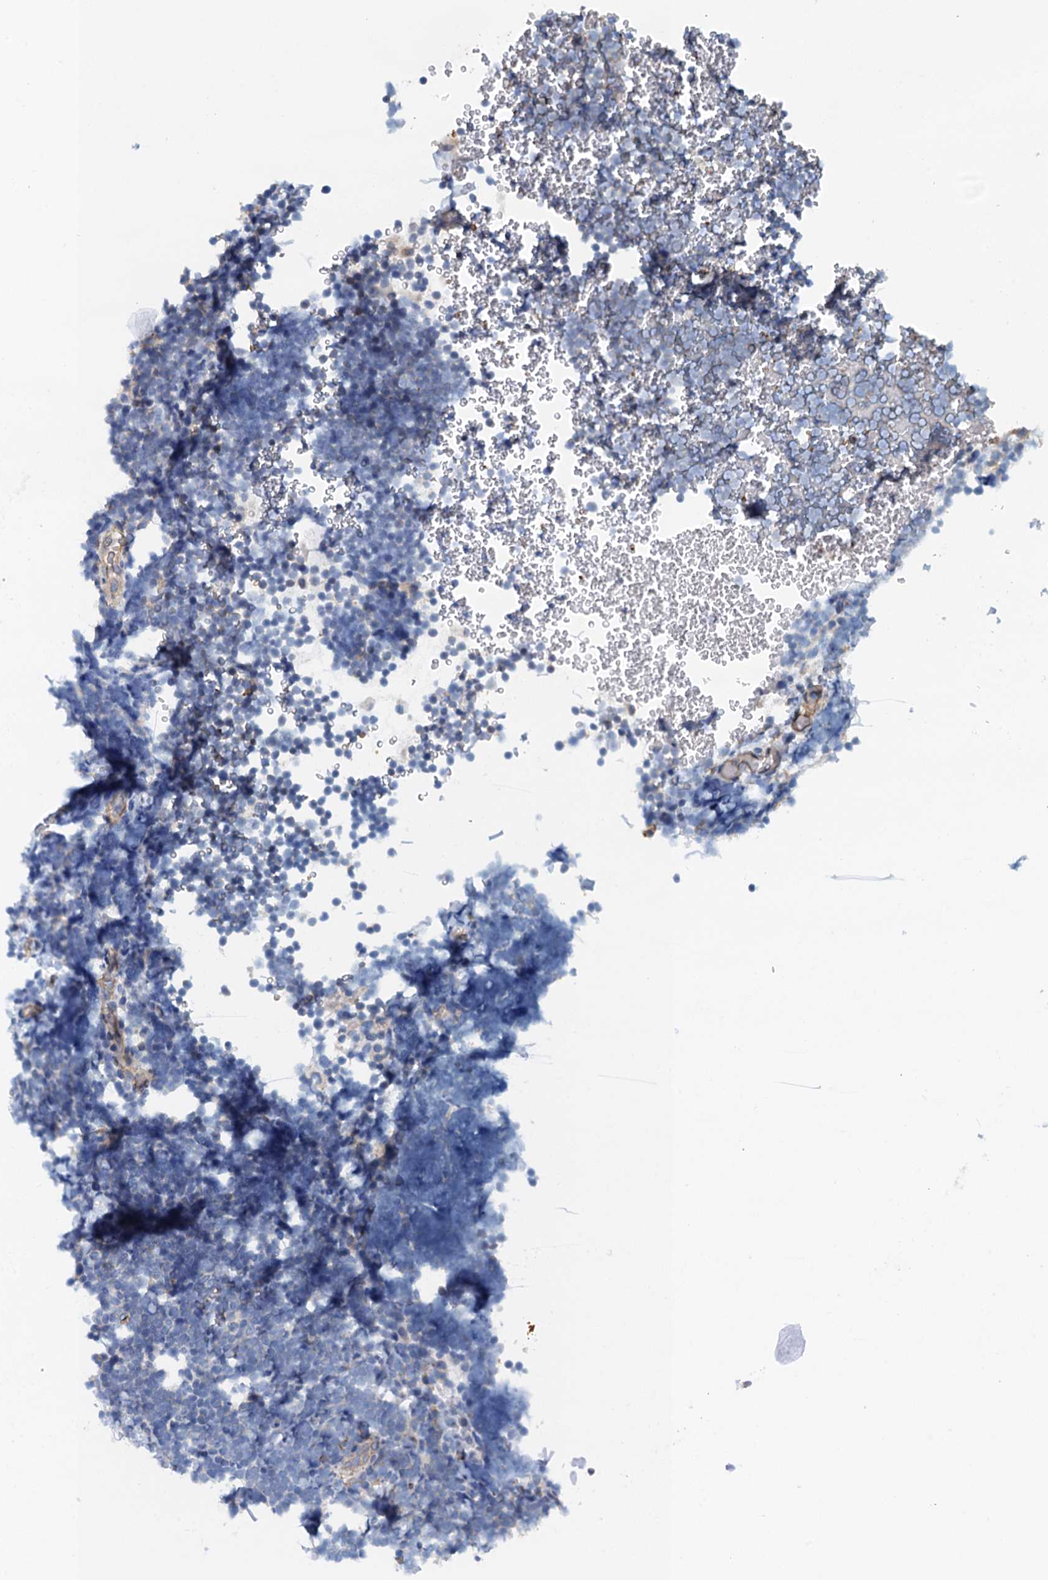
{"staining": {"intensity": "negative", "quantity": "none", "location": "none"}, "tissue": "lymphoma", "cell_type": "Tumor cells", "image_type": "cancer", "snomed": [{"axis": "morphology", "description": "Malignant lymphoma, non-Hodgkin's type, High grade"}, {"axis": "topography", "description": "Lymph node"}], "caption": "The photomicrograph shows no staining of tumor cells in high-grade malignant lymphoma, non-Hodgkin's type.", "gene": "ROGDI", "patient": {"sex": "male", "age": 13}}